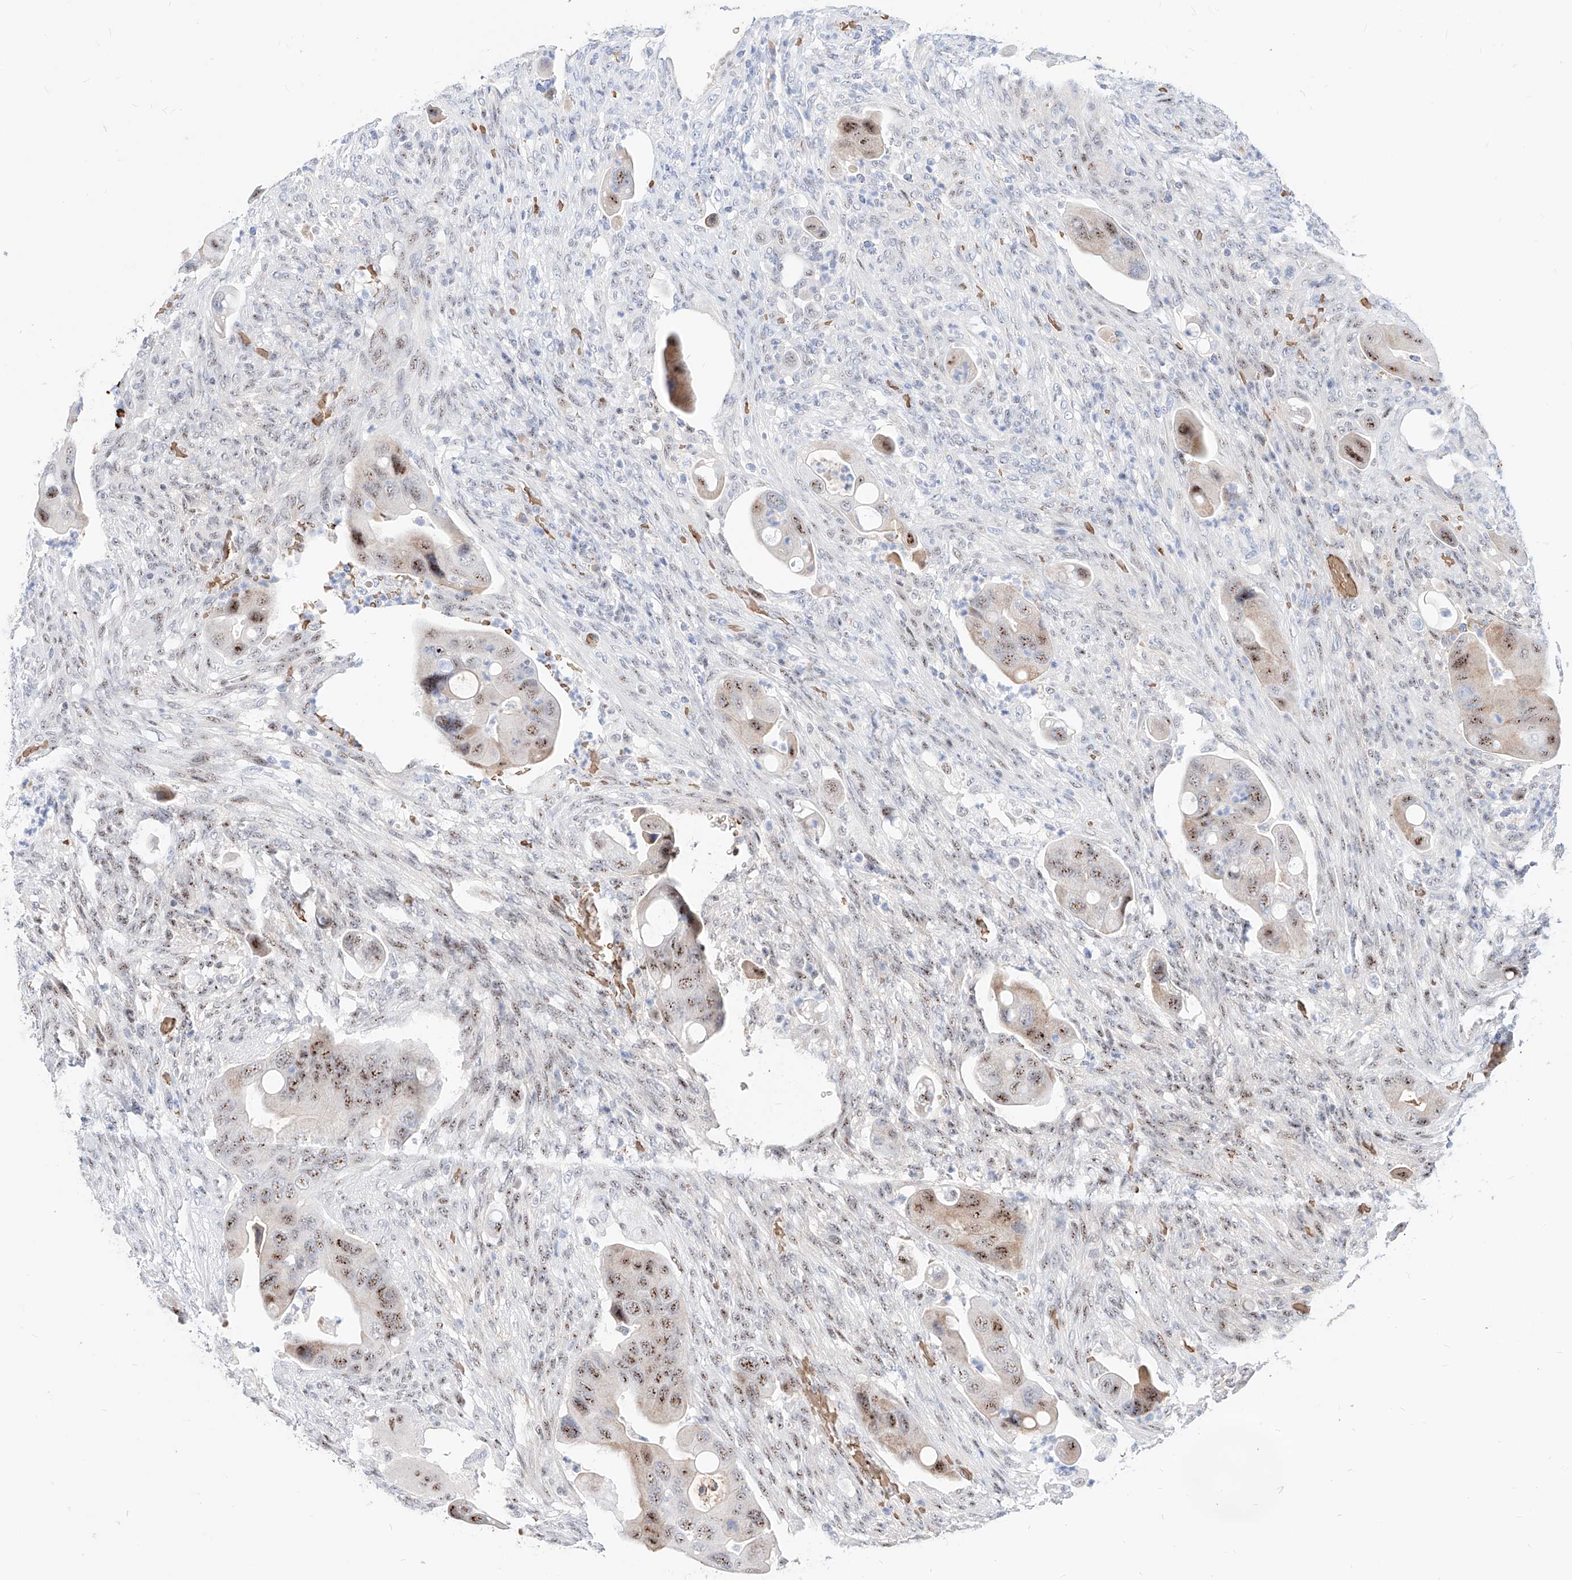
{"staining": {"intensity": "moderate", "quantity": ">75%", "location": "nuclear"}, "tissue": "colorectal cancer", "cell_type": "Tumor cells", "image_type": "cancer", "snomed": [{"axis": "morphology", "description": "Adenocarcinoma, NOS"}, {"axis": "topography", "description": "Rectum"}], "caption": "A medium amount of moderate nuclear expression is identified in about >75% of tumor cells in colorectal cancer (adenocarcinoma) tissue.", "gene": "ZFP42", "patient": {"sex": "female", "age": 57}}